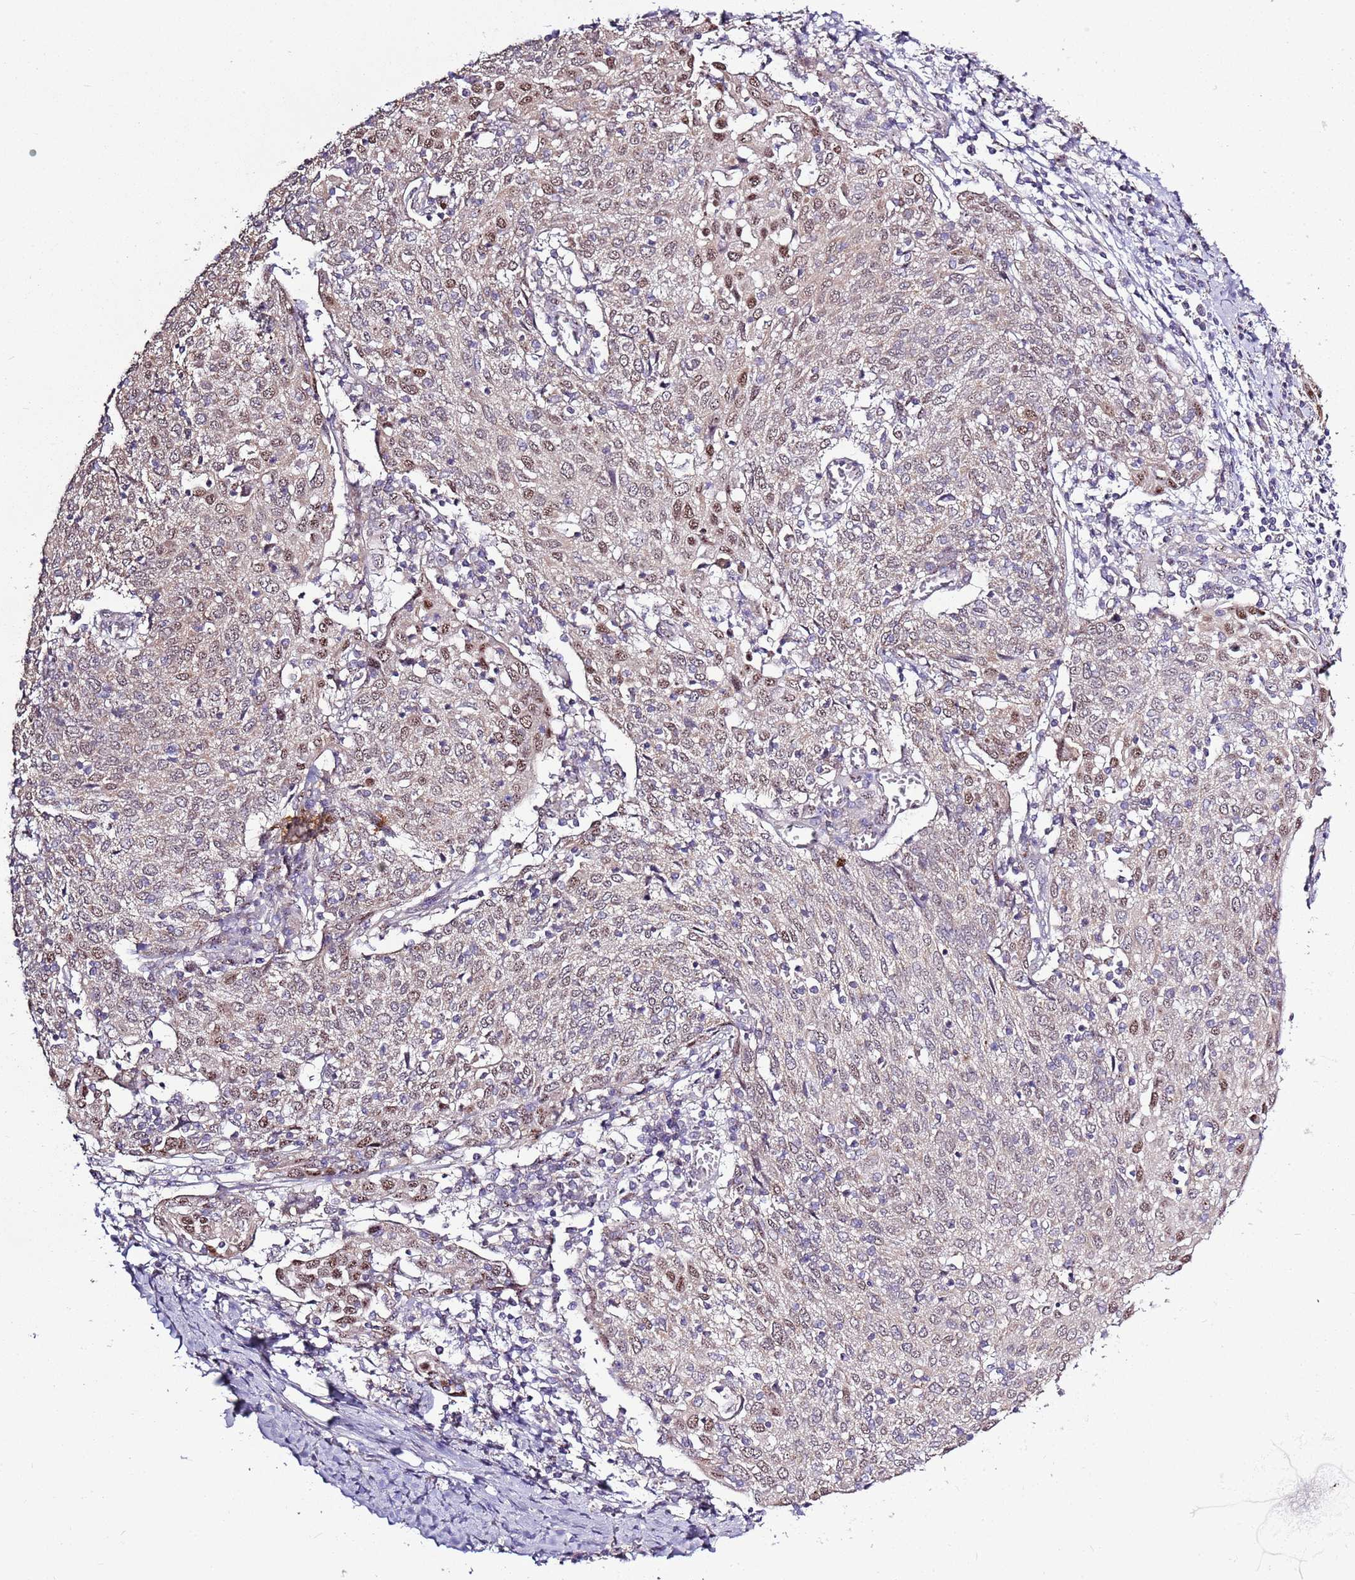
{"staining": {"intensity": "moderate", "quantity": "<25%", "location": "nuclear"}, "tissue": "cervical cancer", "cell_type": "Tumor cells", "image_type": "cancer", "snomed": [{"axis": "morphology", "description": "Squamous cell carcinoma, NOS"}, {"axis": "topography", "description": "Cervix"}], "caption": "Moderate nuclear expression for a protein is seen in approximately <25% of tumor cells of cervical cancer using immunohistochemistry (IHC).", "gene": "CAPN9", "patient": {"sex": "female", "age": 52}}